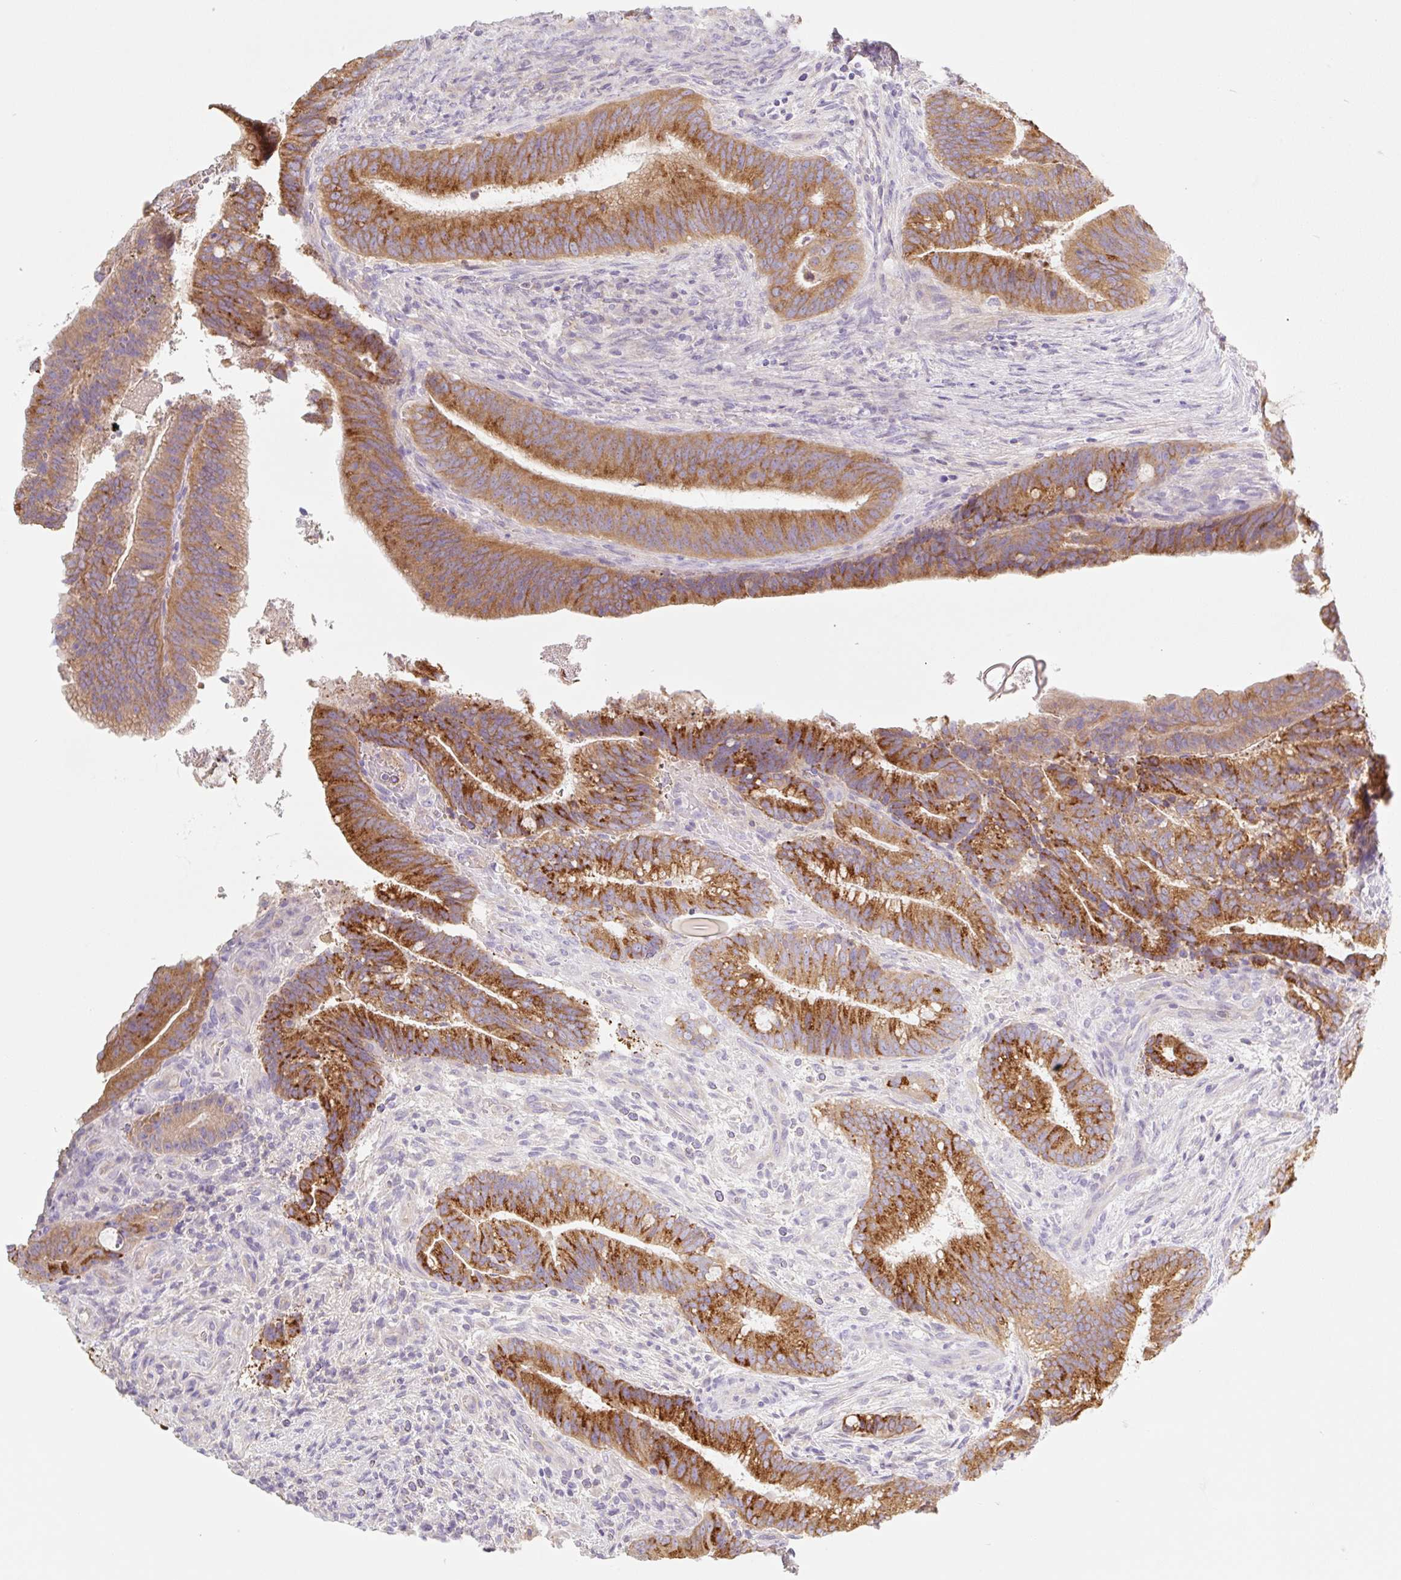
{"staining": {"intensity": "strong", "quantity": ">75%", "location": "cytoplasmic/membranous"}, "tissue": "colorectal cancer", "cell_type": "Tumor cells", "image_type": "cancer", "snomed": [{"axis": "morphology", "description": "Adenocarcinoma, NOS"}, {"axis": "topography", "description": "Colon"}], "caption": "Immunohistochemistry photomicrograph of colorectal cancer stained for a protein (brown), which demonstrates high levels of strong cytoplasmic/membranous positivity in about >75% of tumor cells.", "gene": "LYVE1", "patient": {"sex": "female", "age": 43}}